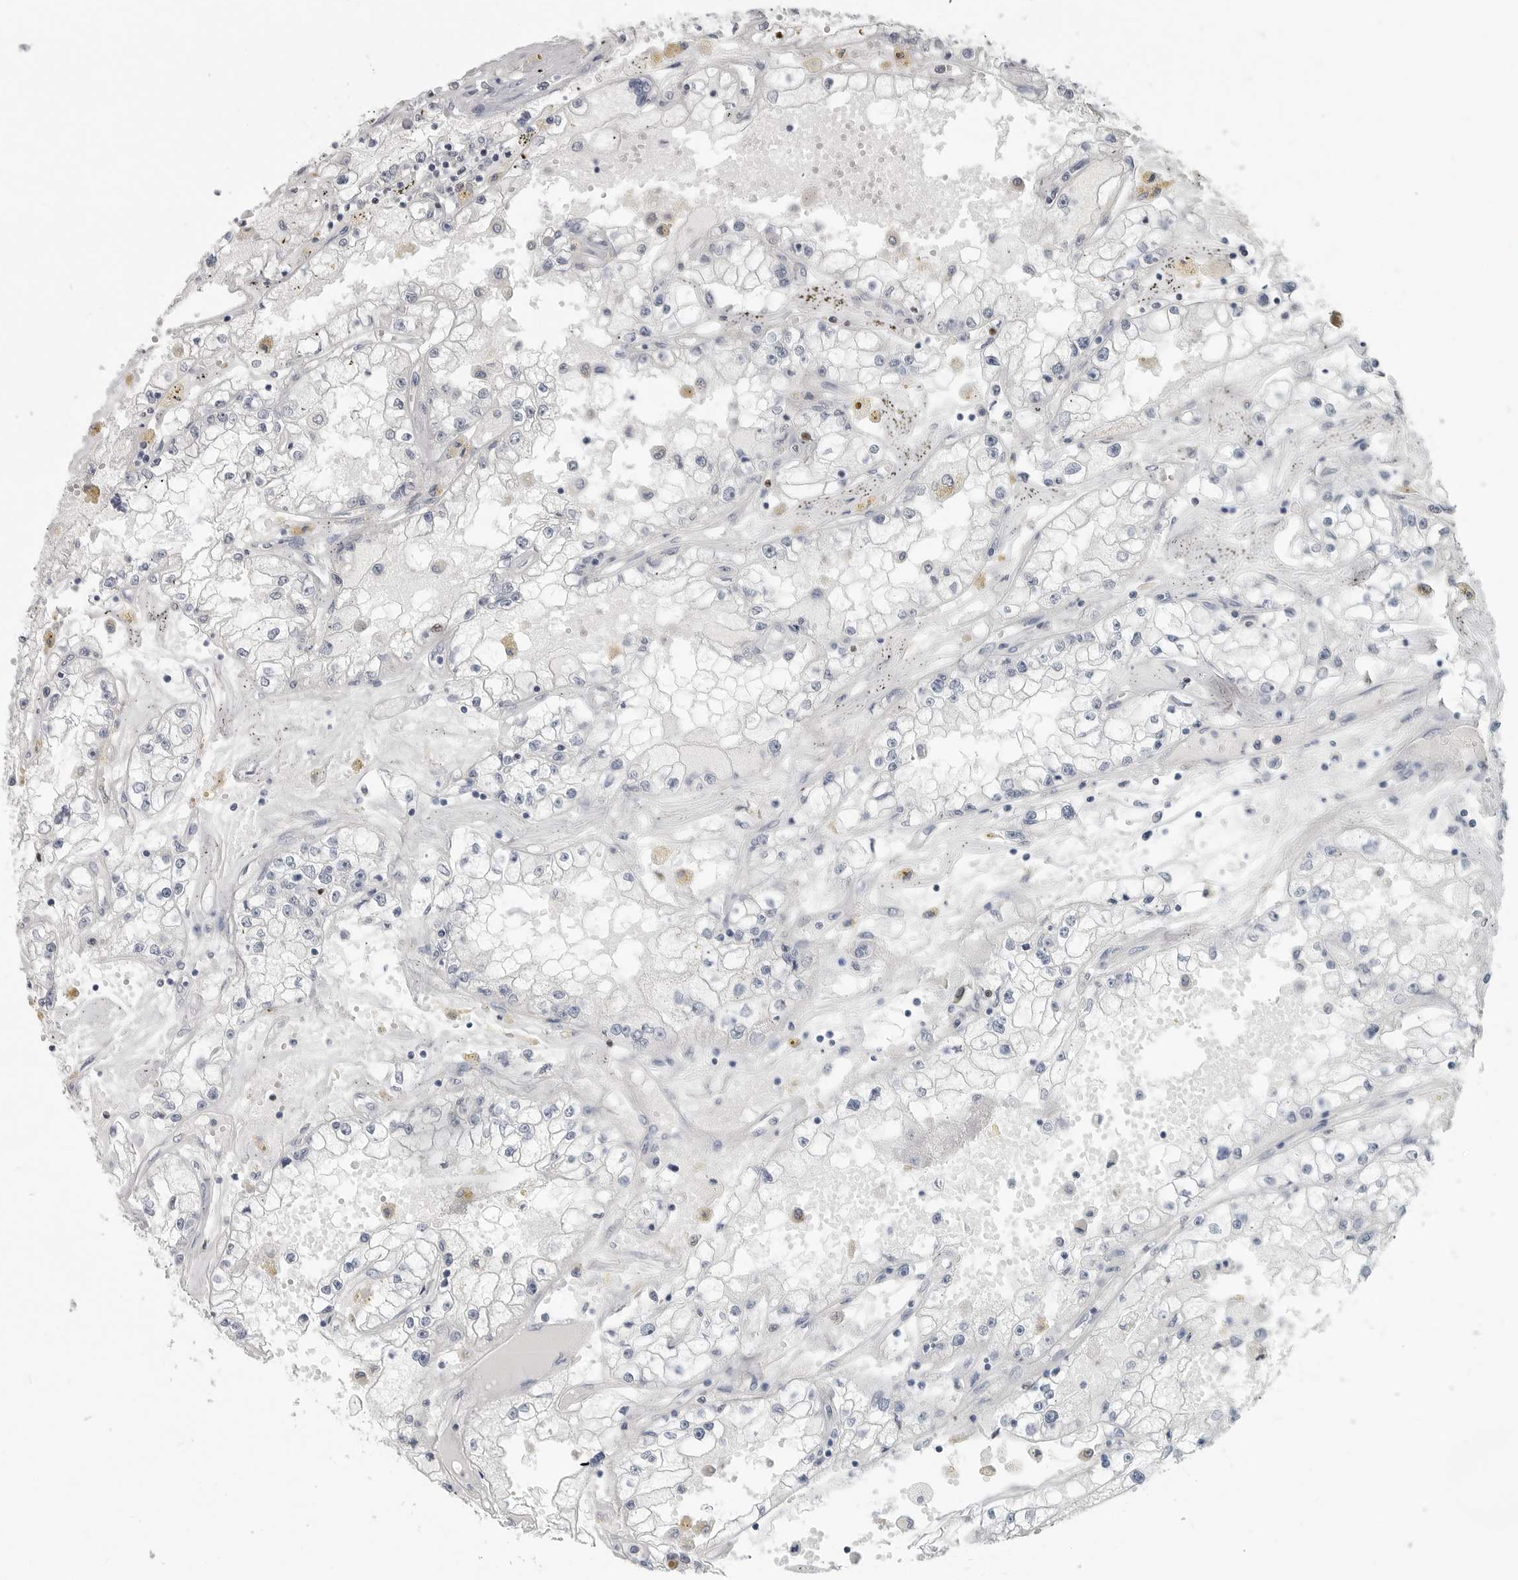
{"staining": {"intensity": "negative", "quantity": "none", "location": "none"}, "tissue": "renal cancer", "cell_type": "Tumor cells", "image_type": "cancer", "snomed": [{"axis": "morphology", "description": "Adenocarcinoma, NOS"}, {"axis": "topography", "description": "Kidney"}], "caption": "DAB (3,3'-diaminobenzidine) immunohistochemical staining of renal cancer (adenocarcinoma) demonstrates no significant expression in tumor cells.", "gene": "FOXP3", "patient": {"sex": "male", "age": 56}}